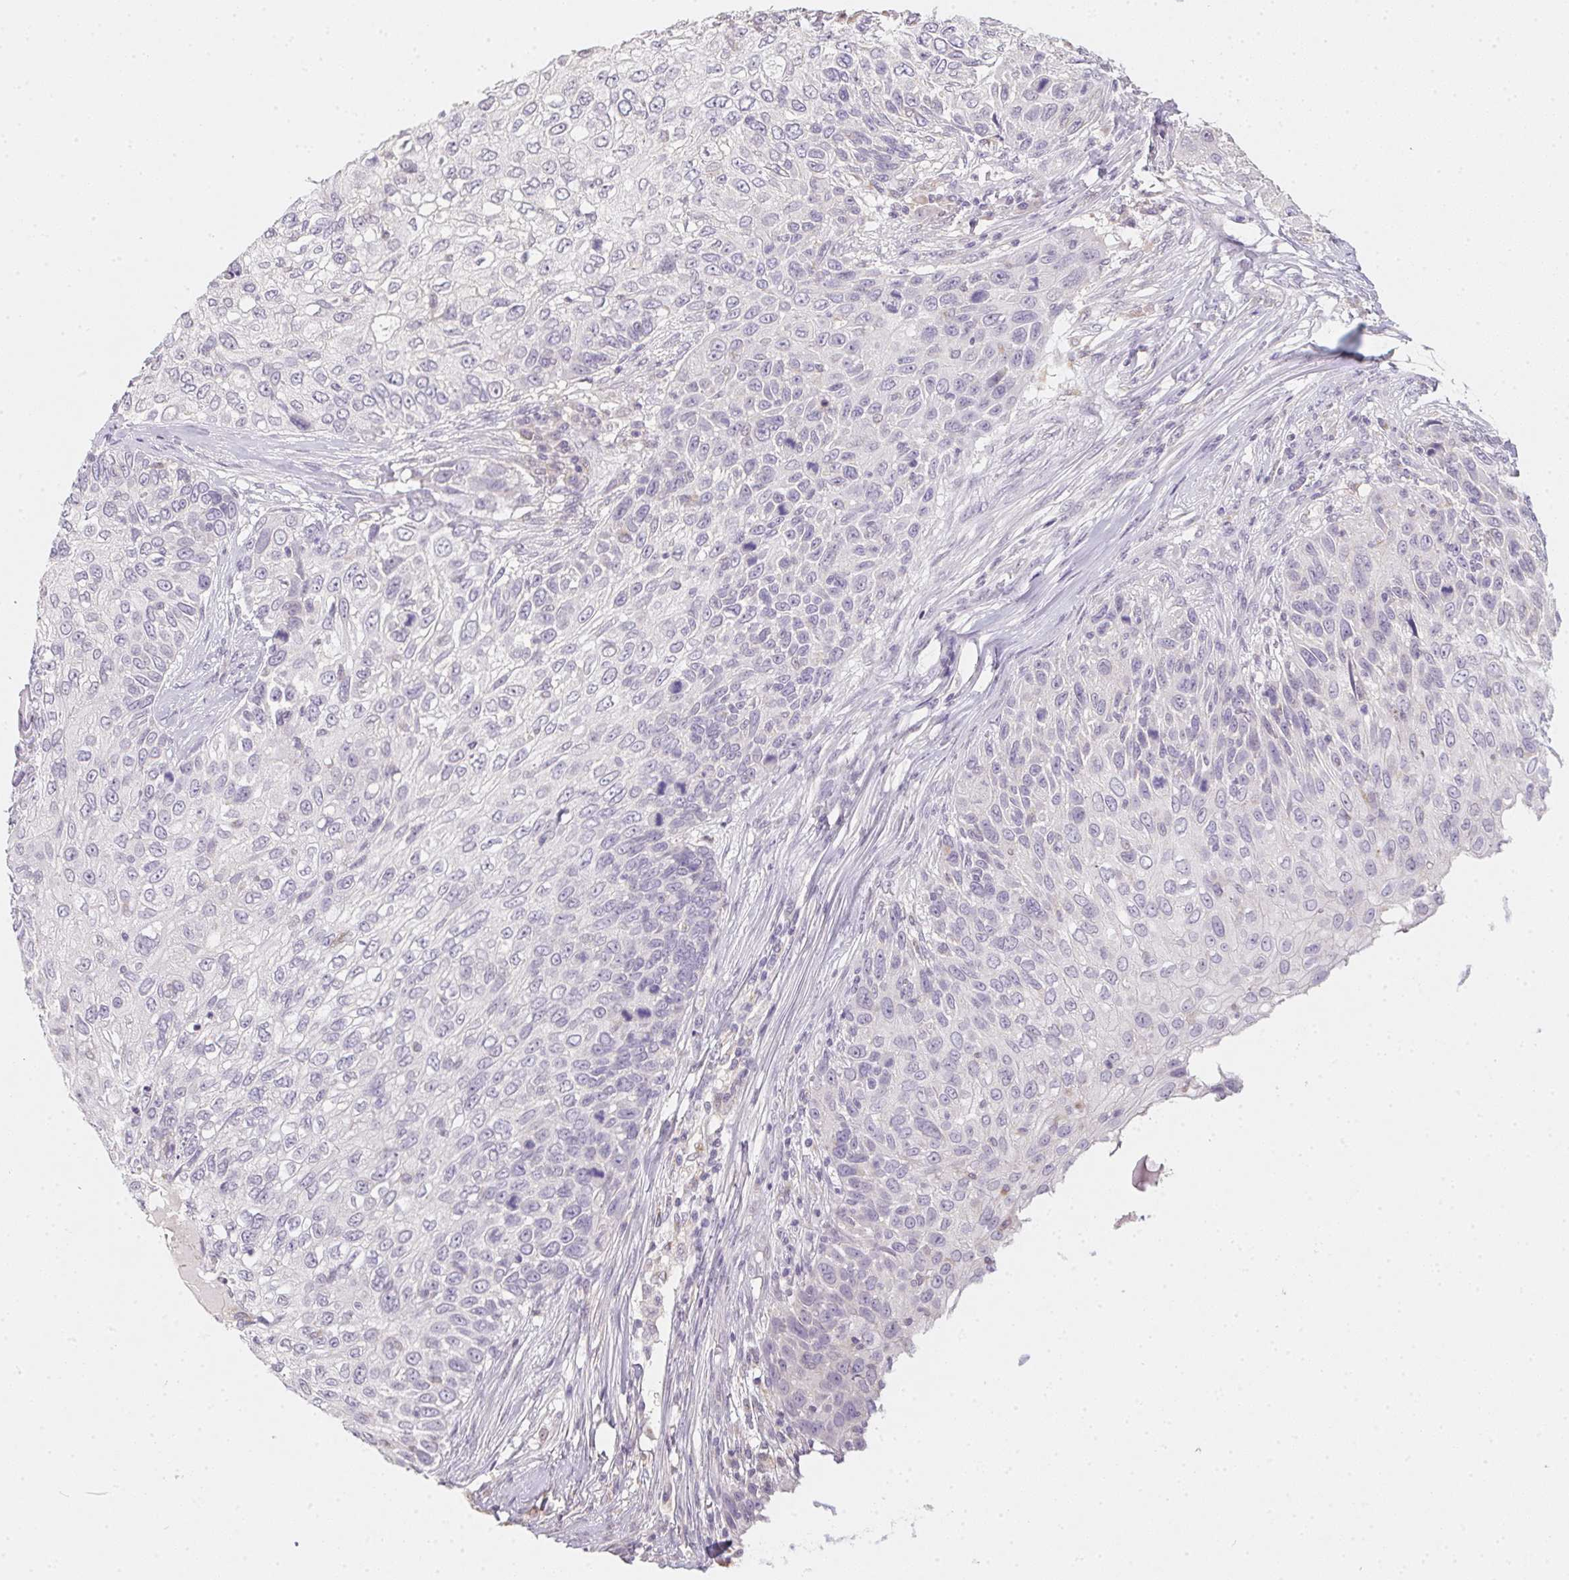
{"staining": {"intensity": "negative", "quantity": "none", "location": "none"}, "tissue": "skin cancer", "cell_type": "Tumor cells", "image_type": "cancer", "snomed": [{"axis": "morphology", "description": "Squamous cell carcinoma, NOS"}, {"axis": "topography", "description": "Skin"}], "caption": "Immunohistochemistry (IHC) of human skin cancer (squamous cell carcinoma) demonstrates no staining in tumor cells.", "gene": "SLC6A18", "patient": {"sex": "male", "age": 92}}